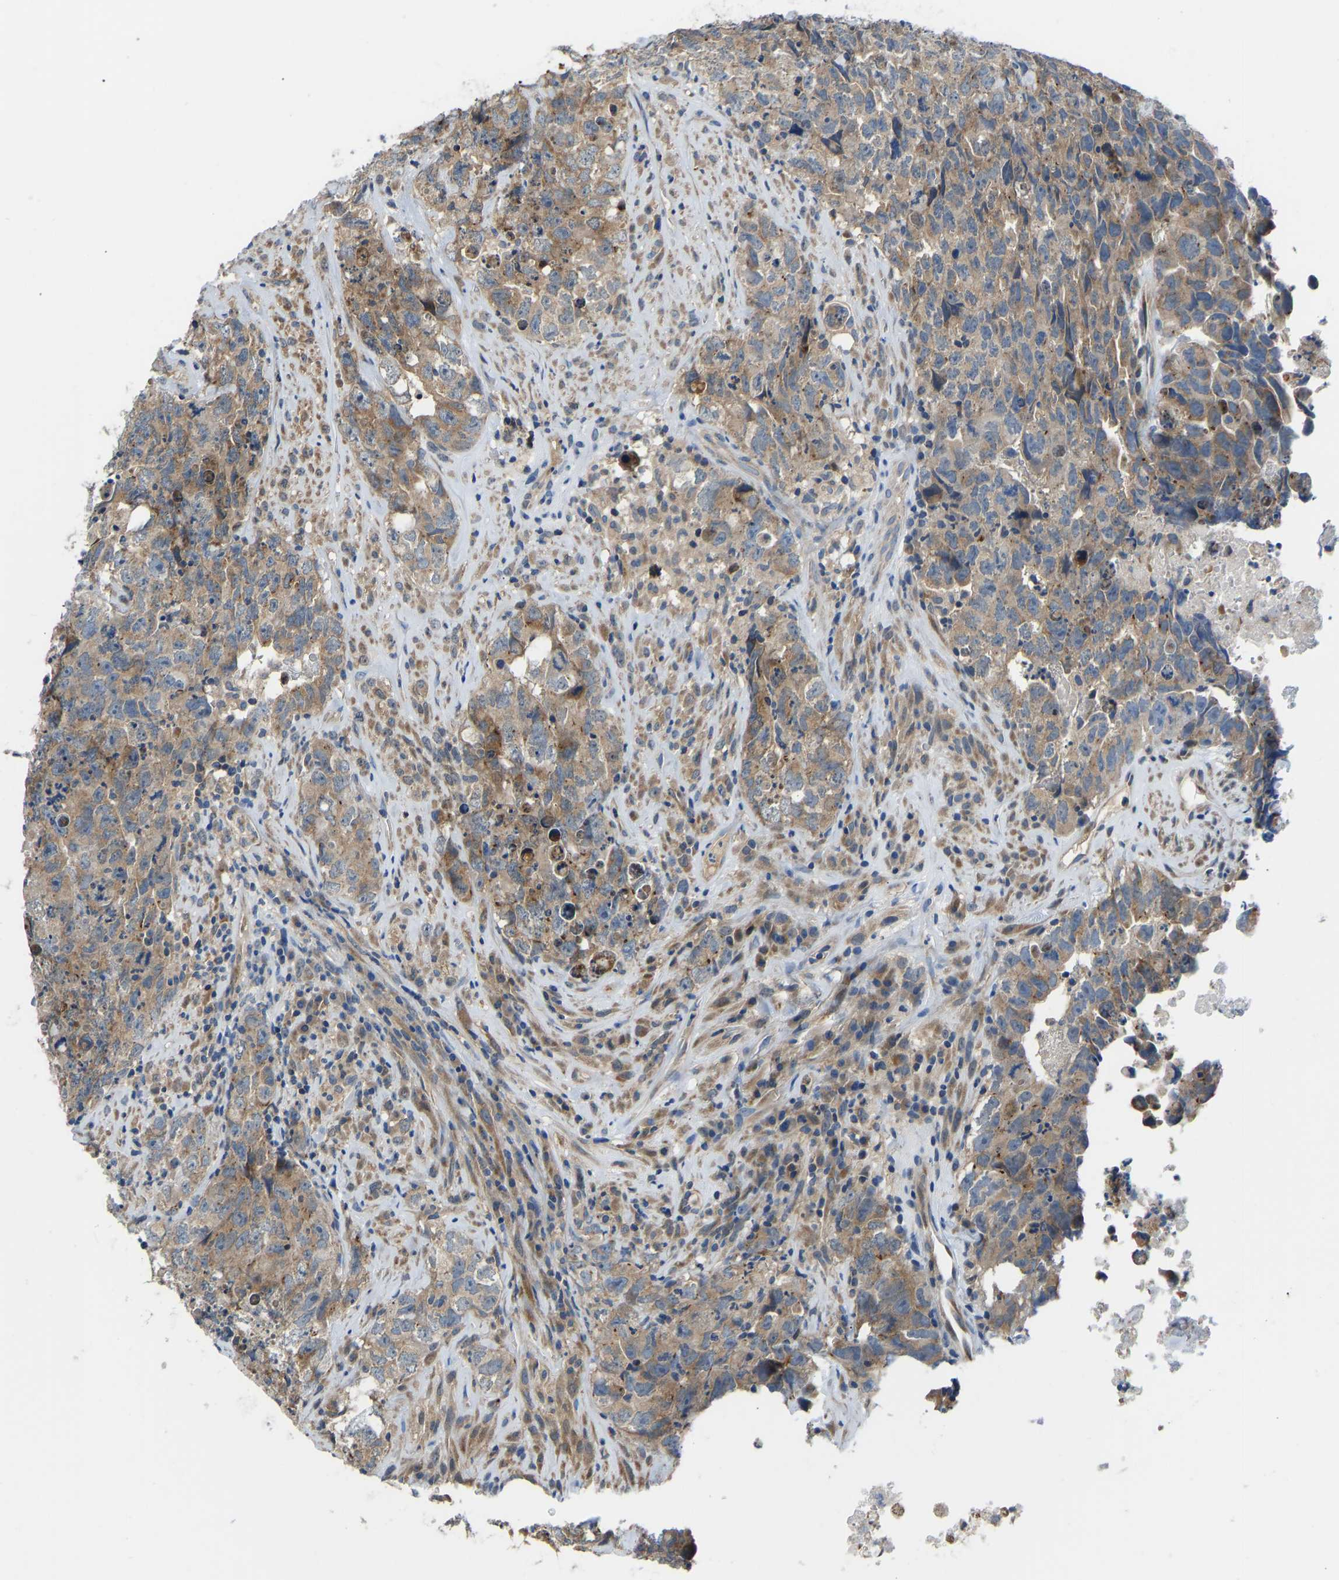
{"staining": {"intensity": "moderate", "quantity": ">75%", "location": "cytoplasmic/membranous"}, "tissue": "testis cancer", "cell_type": "Tumor cells", "image_type": "cancer", "snomed": [{"axis": "morphology", "description": "Carcinoma, Embryonal, NOS"}, {"axis": "topography", "description": "Testis"}], "caption": "Embryonal carcinoma (testis) tissue shows moderate cytoplasmic/membranous positivity in about >75% of tumor cells, visualized by immunohistochemistry.", "gene": "RBP1", "patient": {"sex": "male", "age": 32}}